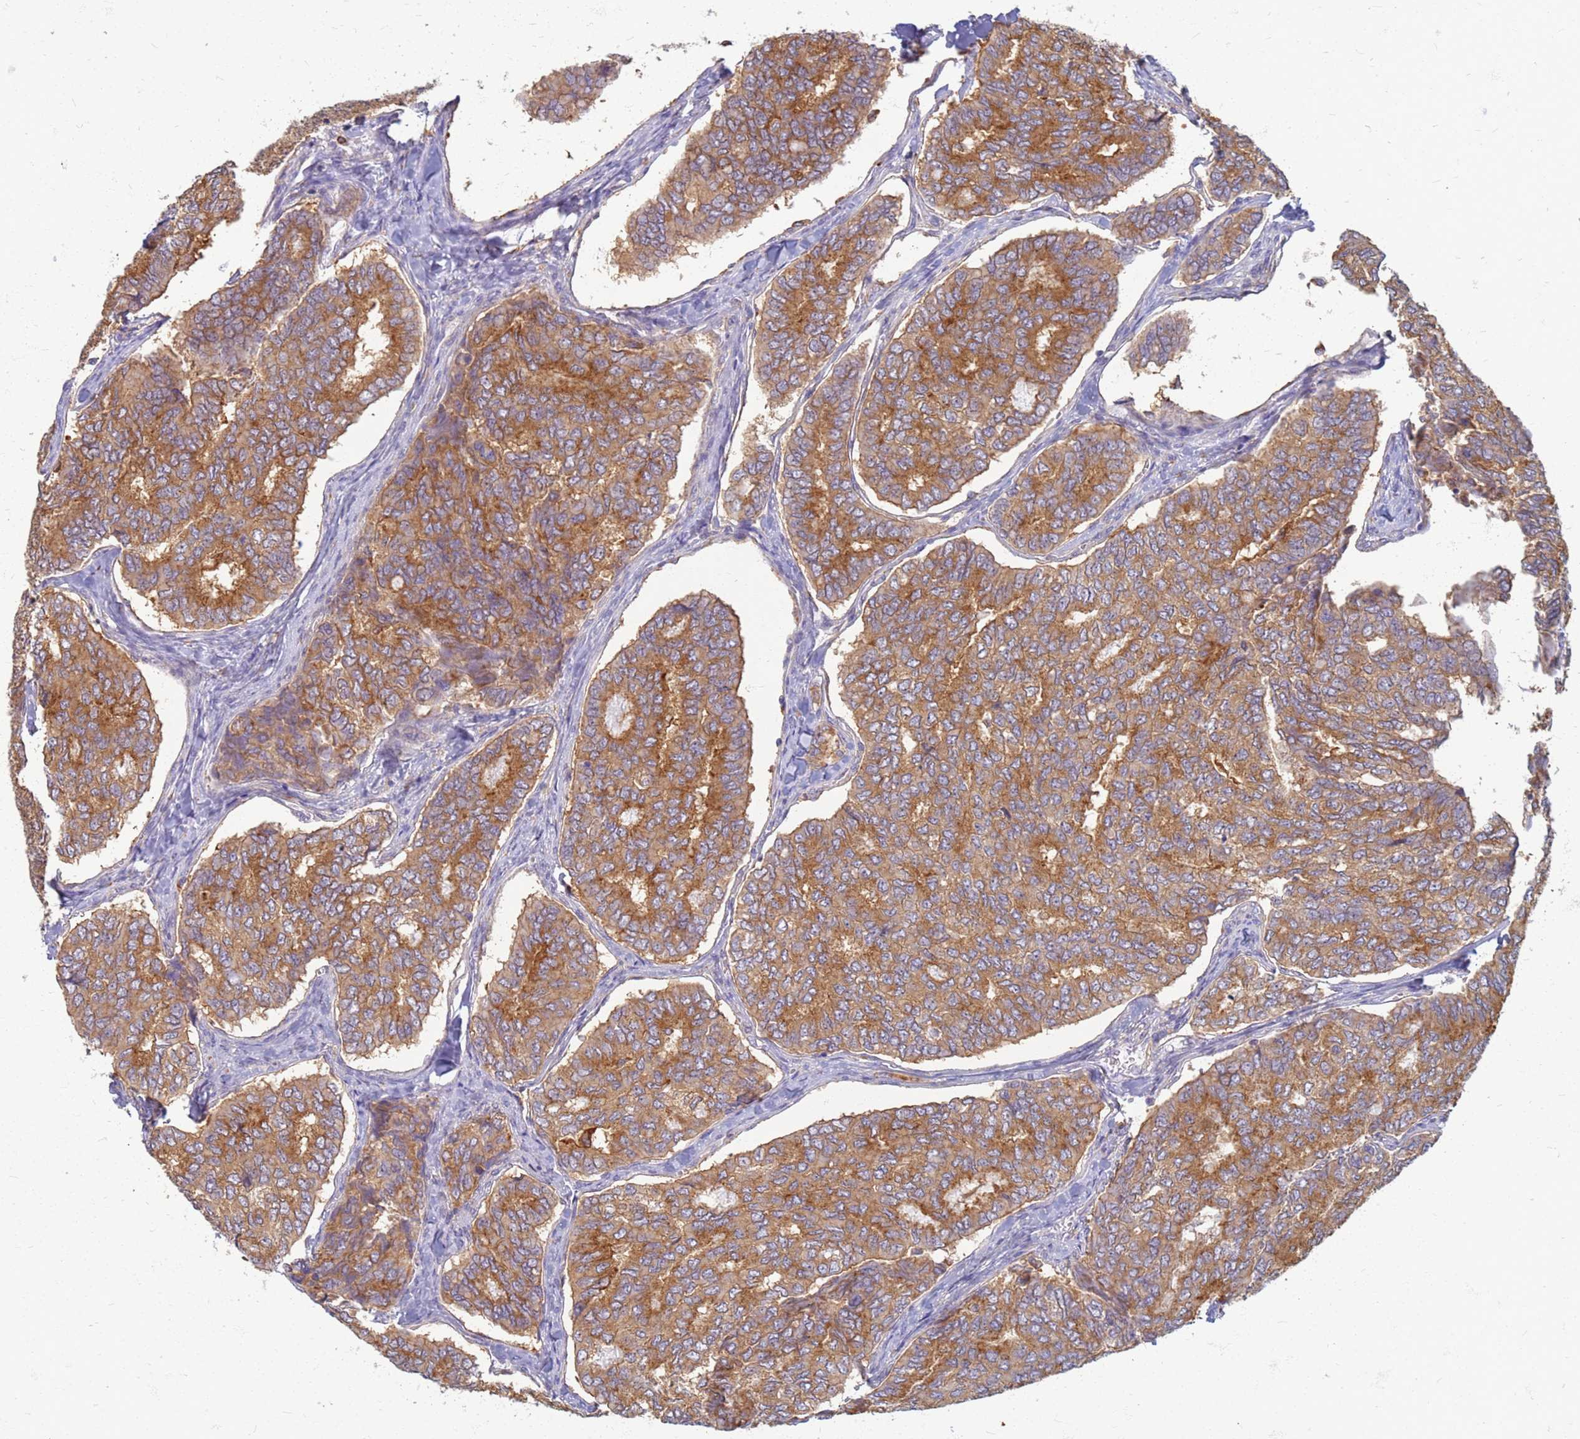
{"staining": {"intensity": "moderate", "quantity": ">75%", "location": "cytoplasmic/membranous"}, "tissue": "thyroid cancer", "cell_type": "Tumor cells", "image_type": "cancer", "snomed": [{"axis": "morphology", "description": "Papillary adenocarcinoma, NOS"}, {"axis": "topography", "description": "Thyroid gland"}], "caption": "Immunohistochemistry (IHC) of human thyroid cancer displays medium levels of moderate cytoplasmic/membranous positivity in about >75% of tumor cells. The staining was performed using DAB, with brown indicating positive protein expression. Nuclei are stained blue with hematoxylin.", "gene": "ATP6V1E1", "patient": {"sex": "female", "age": 35}}